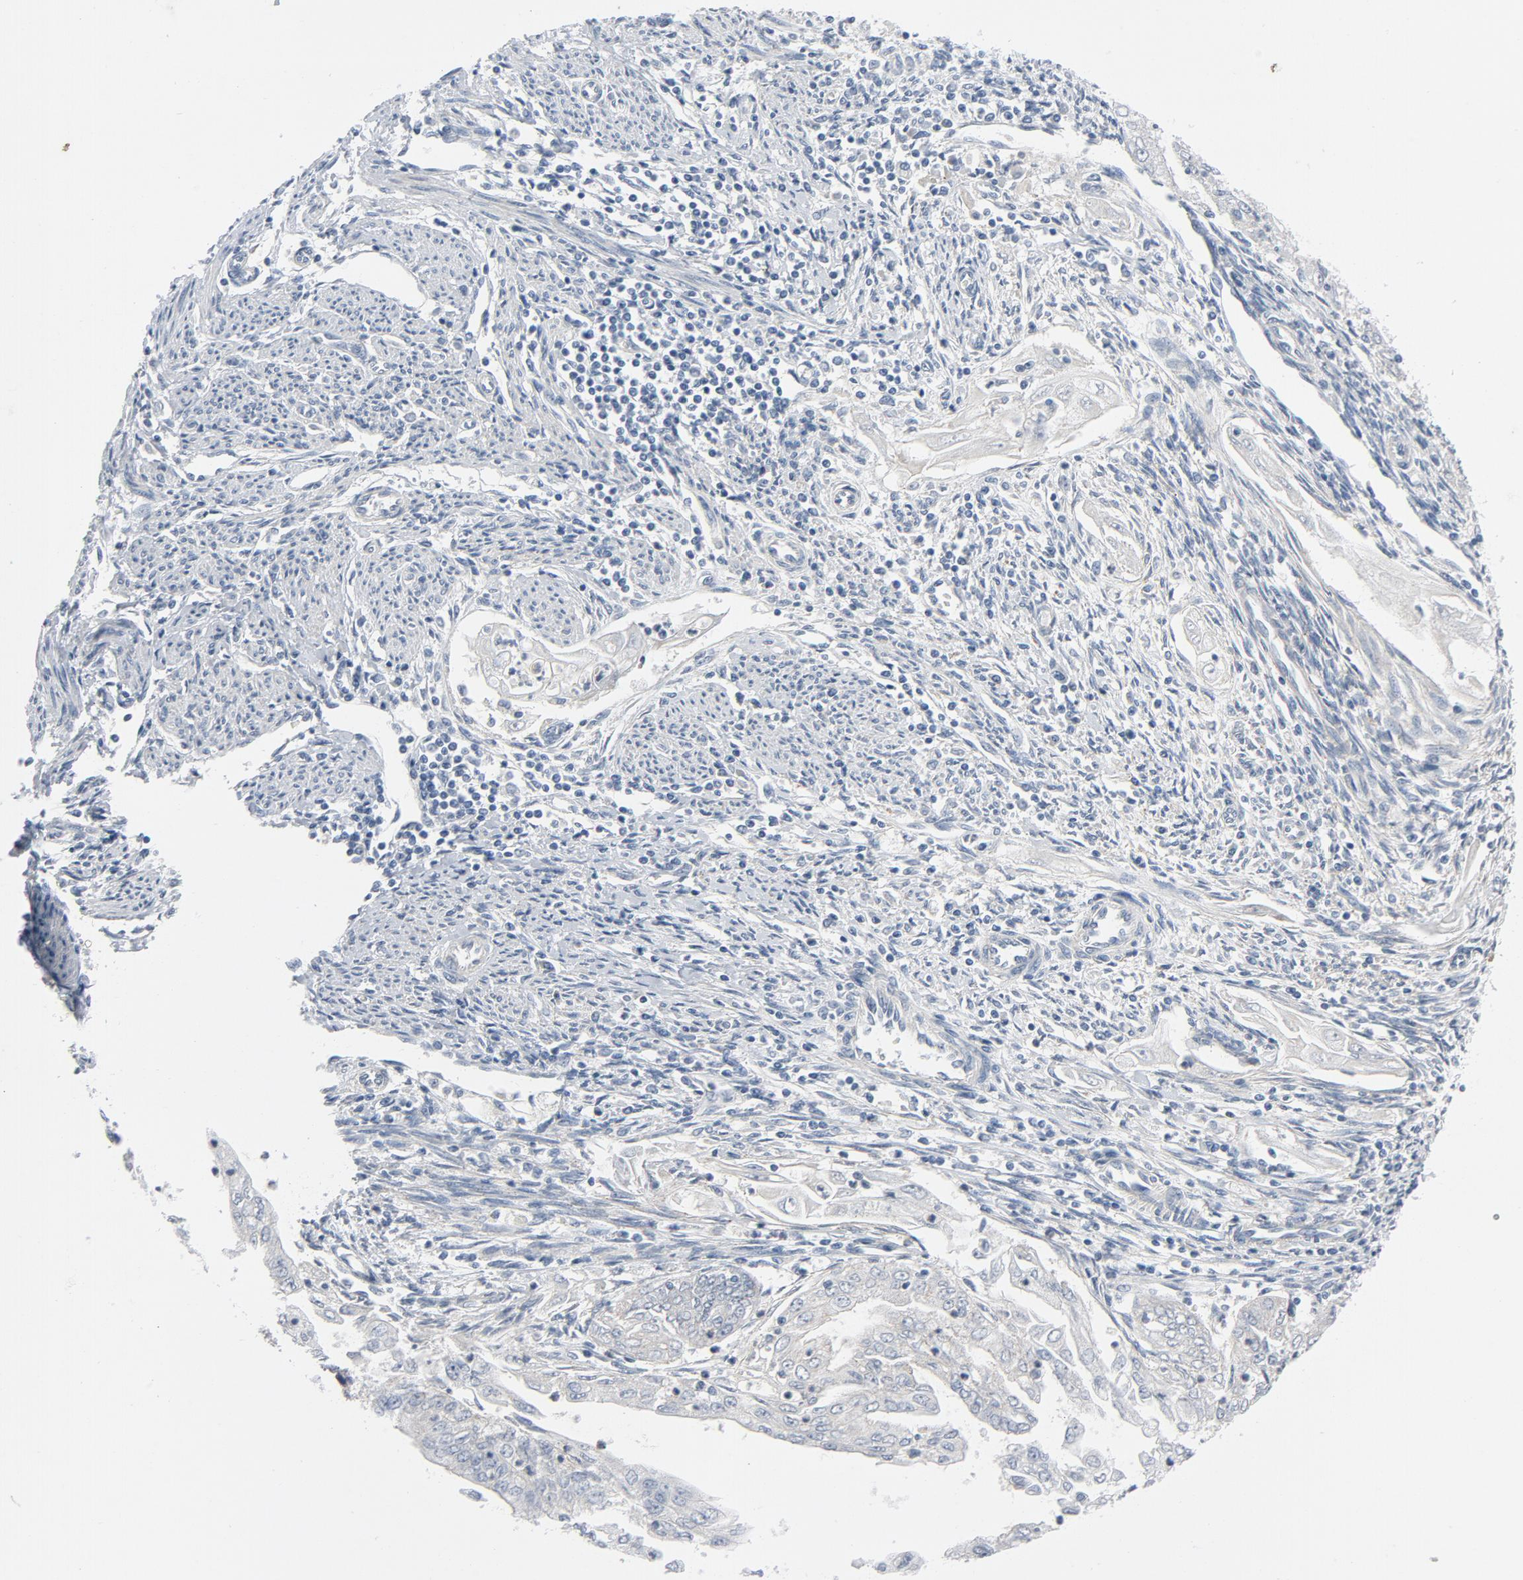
{"staining": {"intensity": "negative", "quantity": "none", "location": "none"}, "tissue": "endometrial cancer", "cell_type": "Tumor cells", "image_type": "cancer", "snomed": [{"axis": "morphology", "description": "Adenocarcinoma, NOS"}, {"axis": "topography", "description": "Endometrium"}], "caption": "An image of endometrial cancer (adenocarcinoma) stained for a protein displays no brown staining in tumor cells.", "gene": "TSG101", "patient": {"sex": "female", "age": 75}}